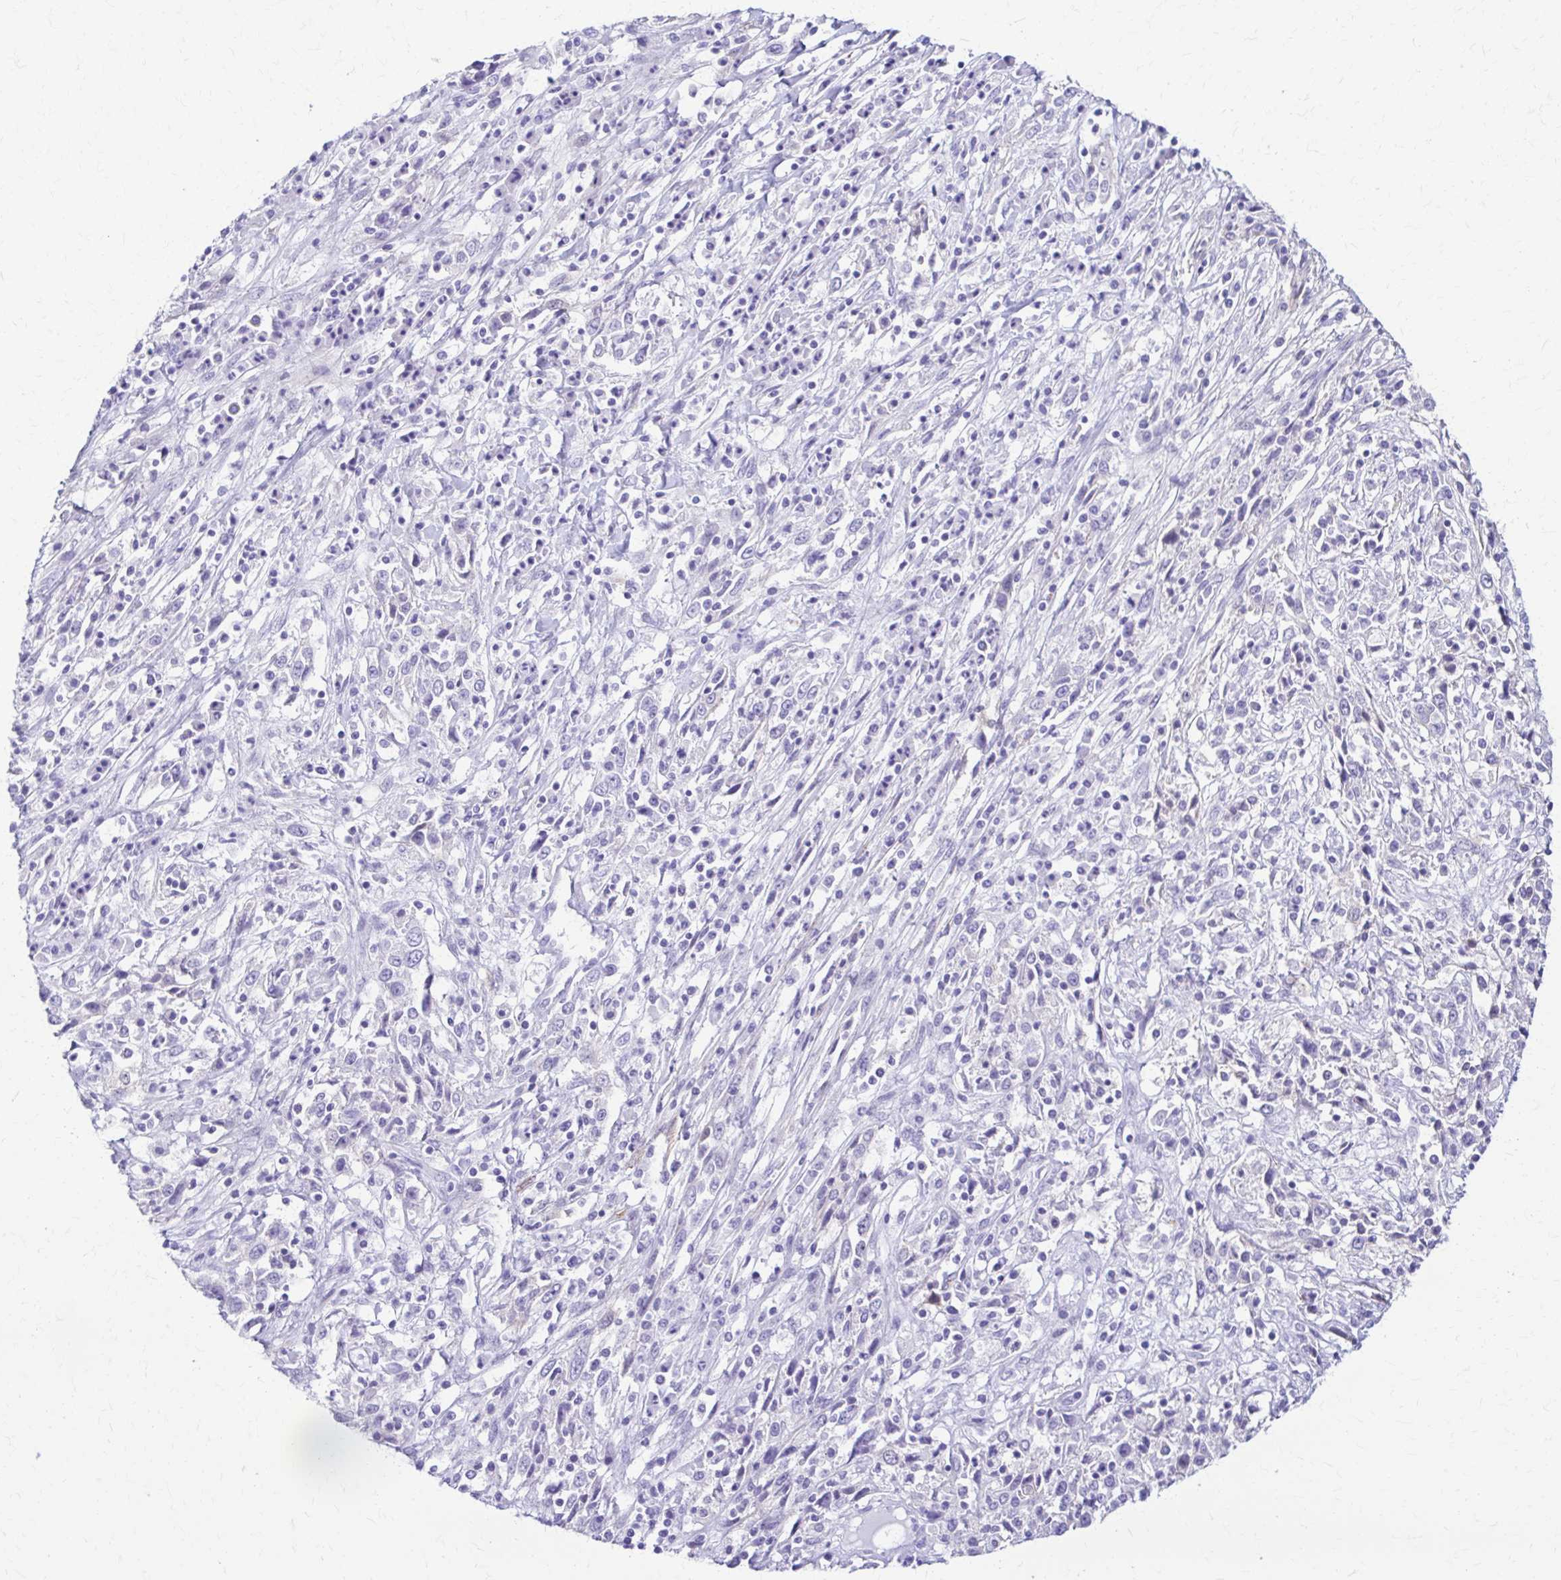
{"staining": {"intensity": "negative", "quantity": "none", "location": "none"}, "tissue": "cervical cancer", "cell_type": "Tumor cells", "image_type": "cancer", "snomed": [{"axis": "morphology", "description": "Adenocarcinoma, NOS"}, {"axis": "topography", "description": "Cervix"}], "caption": "Immunohistochemical staining of cervical cancer (adenocarcinoma) demonstrates no significant expression in tumor cells.", "gene": "DSP", "patient": {"sex": "female", "age": 40}}